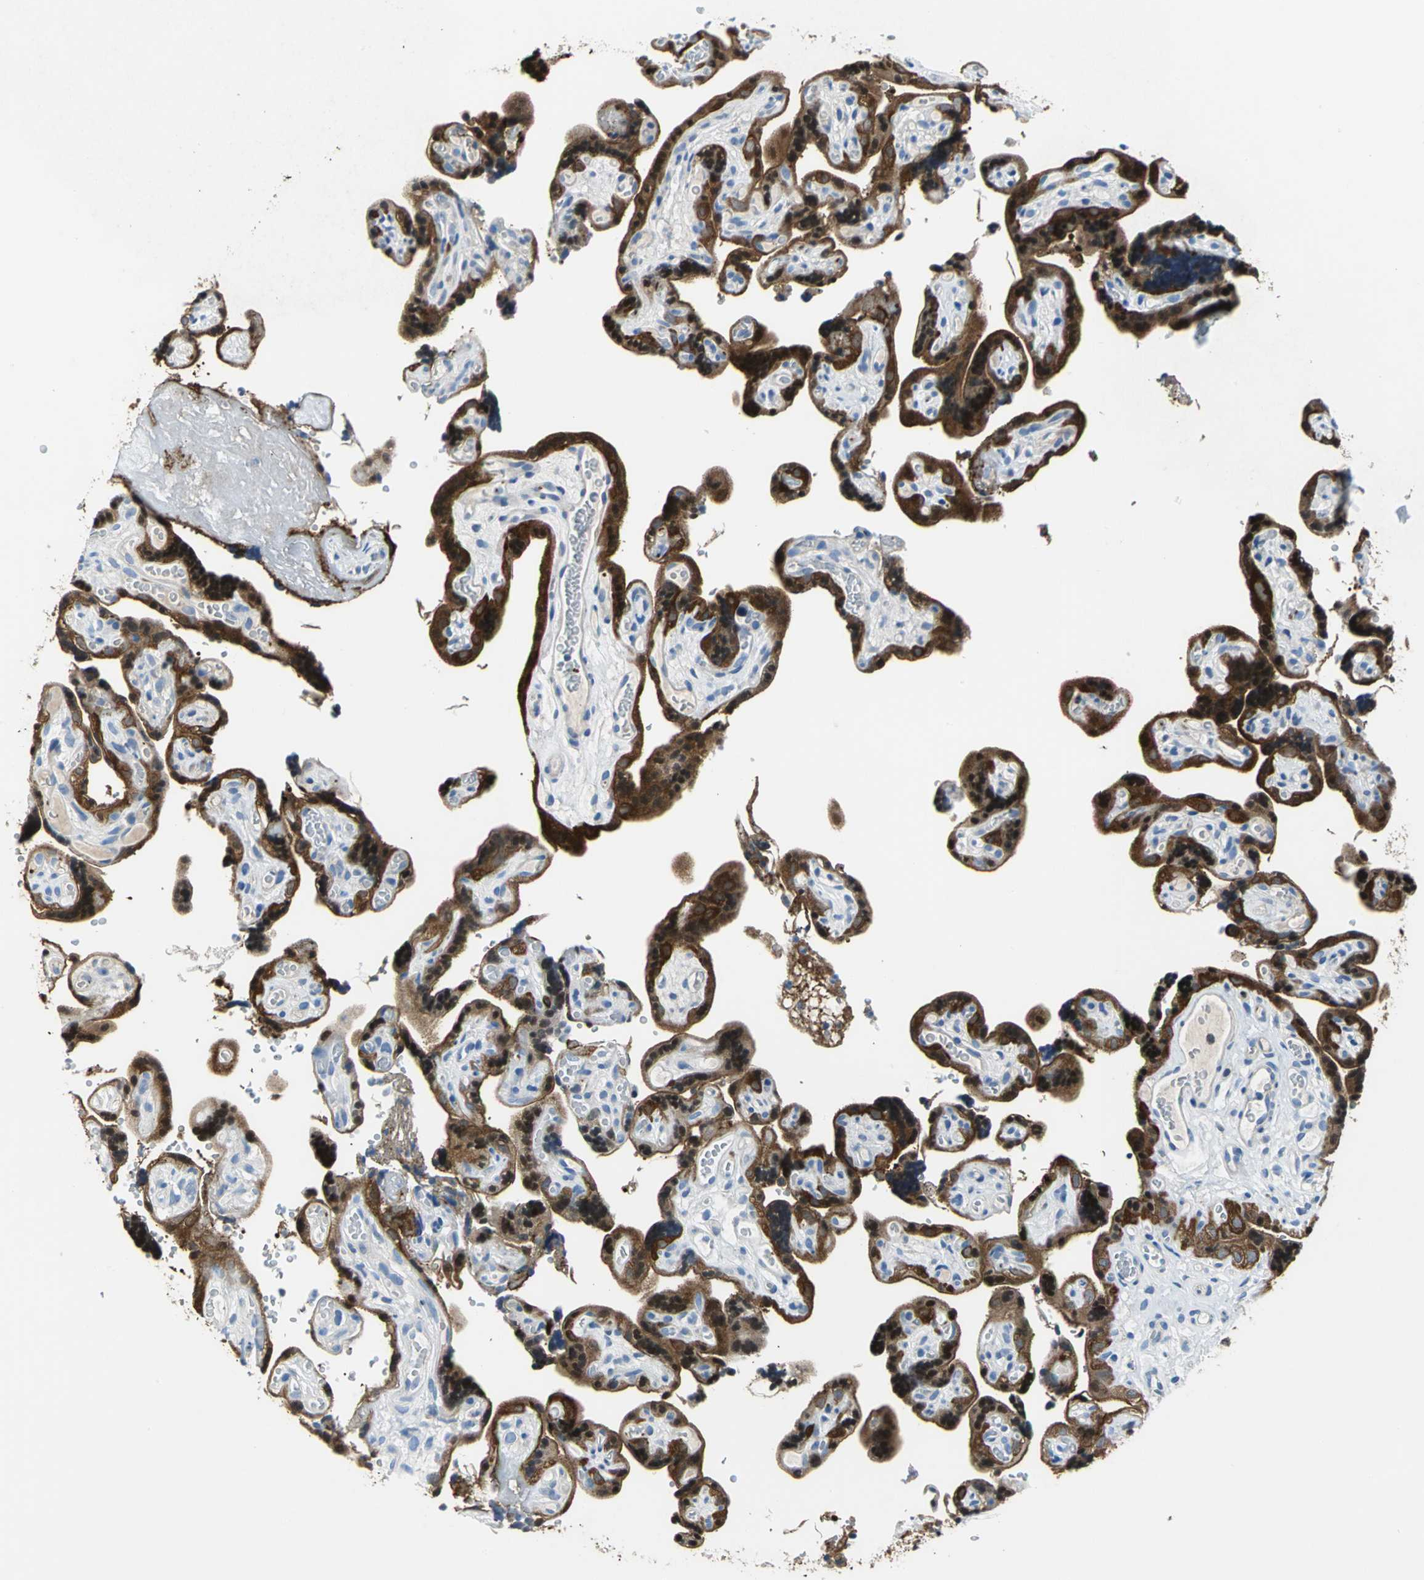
{"staining": {"intensity": "moderate", "quantity": "25%-75%", "location": "cytoplasmic/membranous"}, "tissue": "placenta", "cell_type": "Decidual cells", "image_type": "normal", "snomed": [{"axis": "morphology", "description": "Normal tissue, NOS"}, {"axis": "topography", "description": "Placenta"}], "caption": "This photomicrograph exhibits IHC staining of benign human placenta, with medium moderate cytoplasmic/membranous staining in about 25%-75% of decidual cells.", "gene": "ENSG00000285130", "patient": {"sex": "female", "age": 30}}